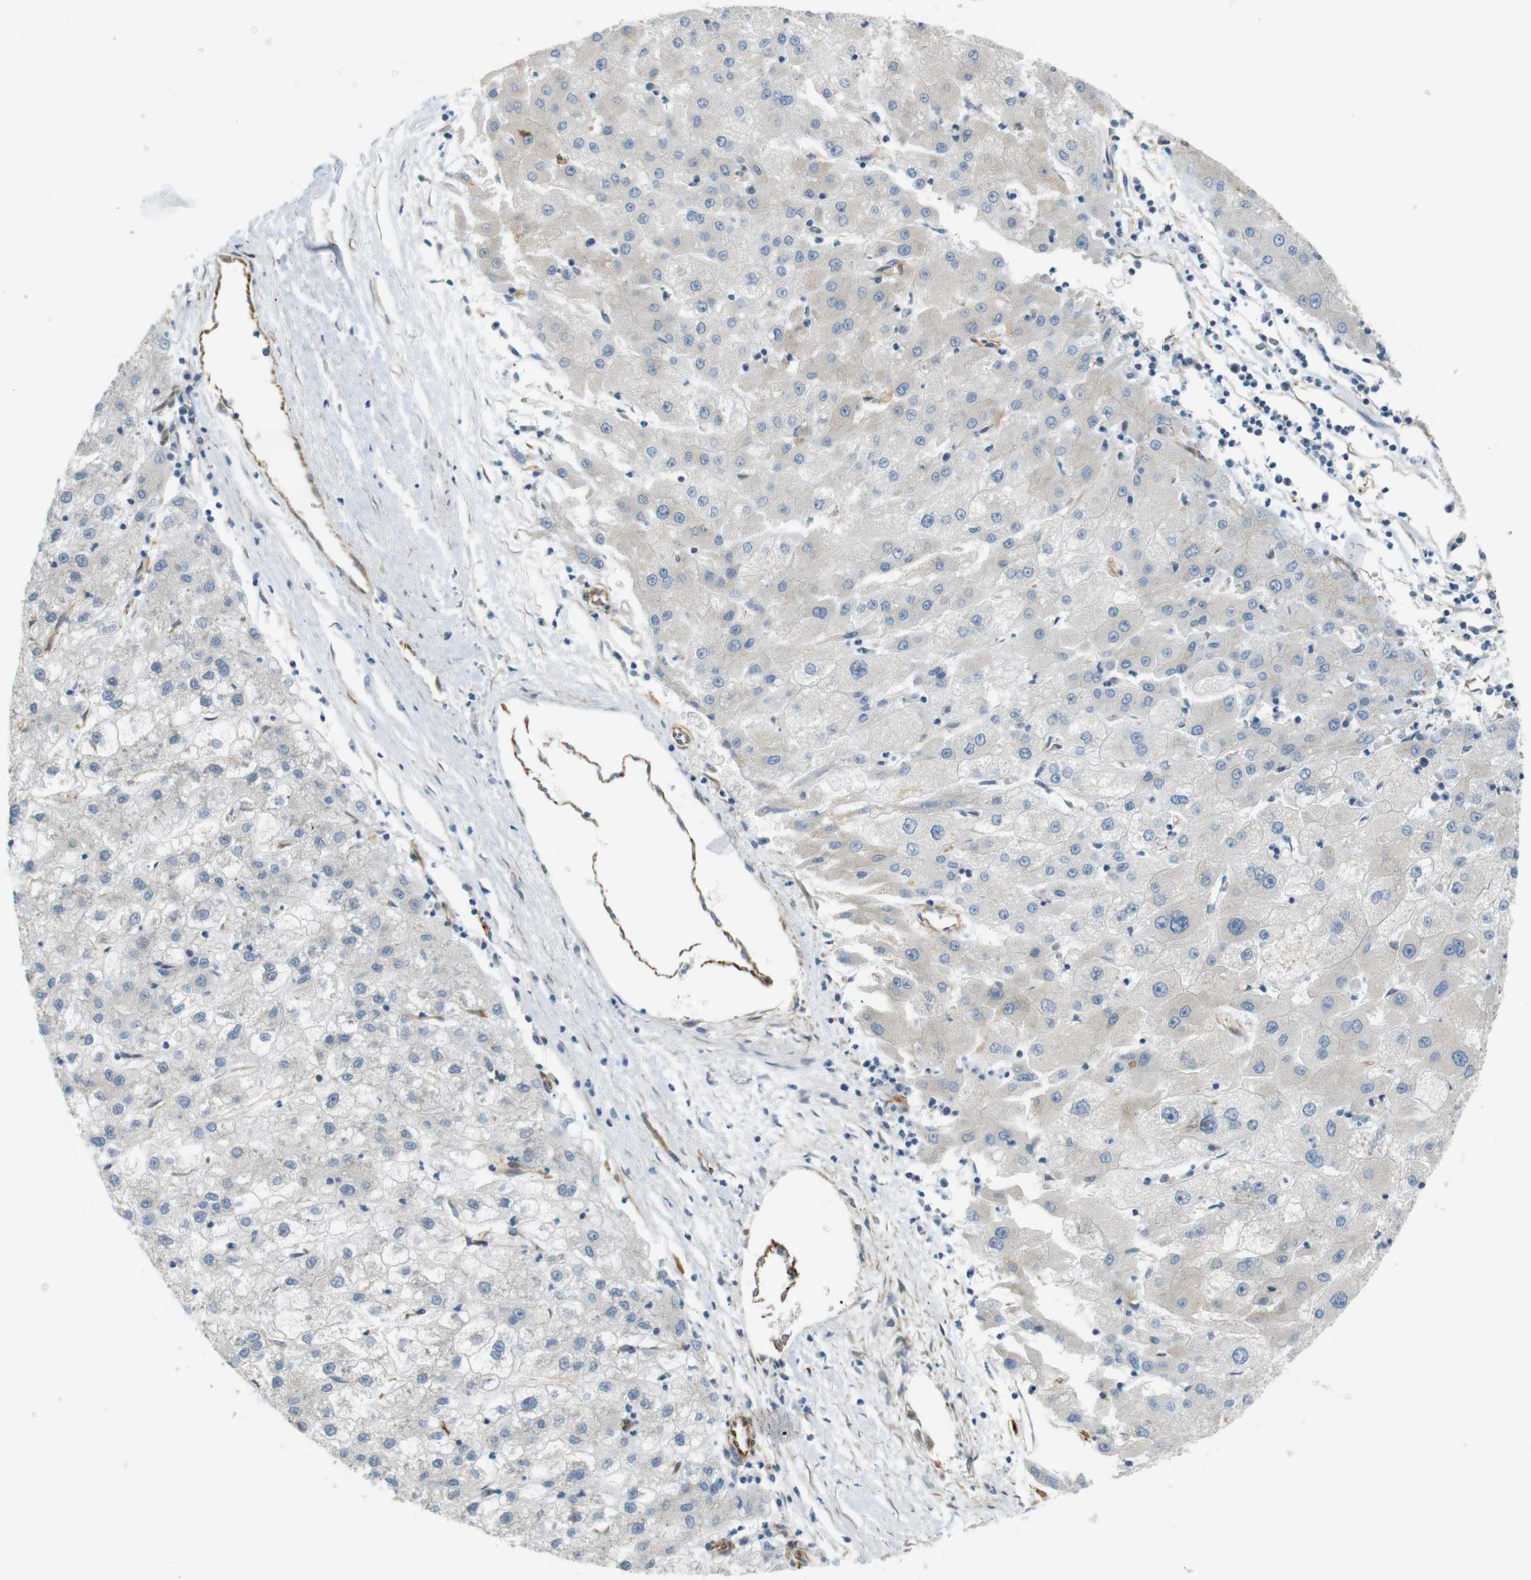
{"staining": {"intensity": "negative", "quantity": "none", "location": "none"}, "tissue": "liver cancer", "cell_type": "Tumor cells", "image_type": "cancer", "snomed": [{"axis": "morphology", "description": "Carcinoma, Hepatocellular, NOS"}, {"axis": "topography", "description": "Liver"}], "caption": "A photomicrograph of human liver cancer is negative for staining in tumor cells.", "gene": "CYTH3", "patient": {"sex": "male", "age": 72}}